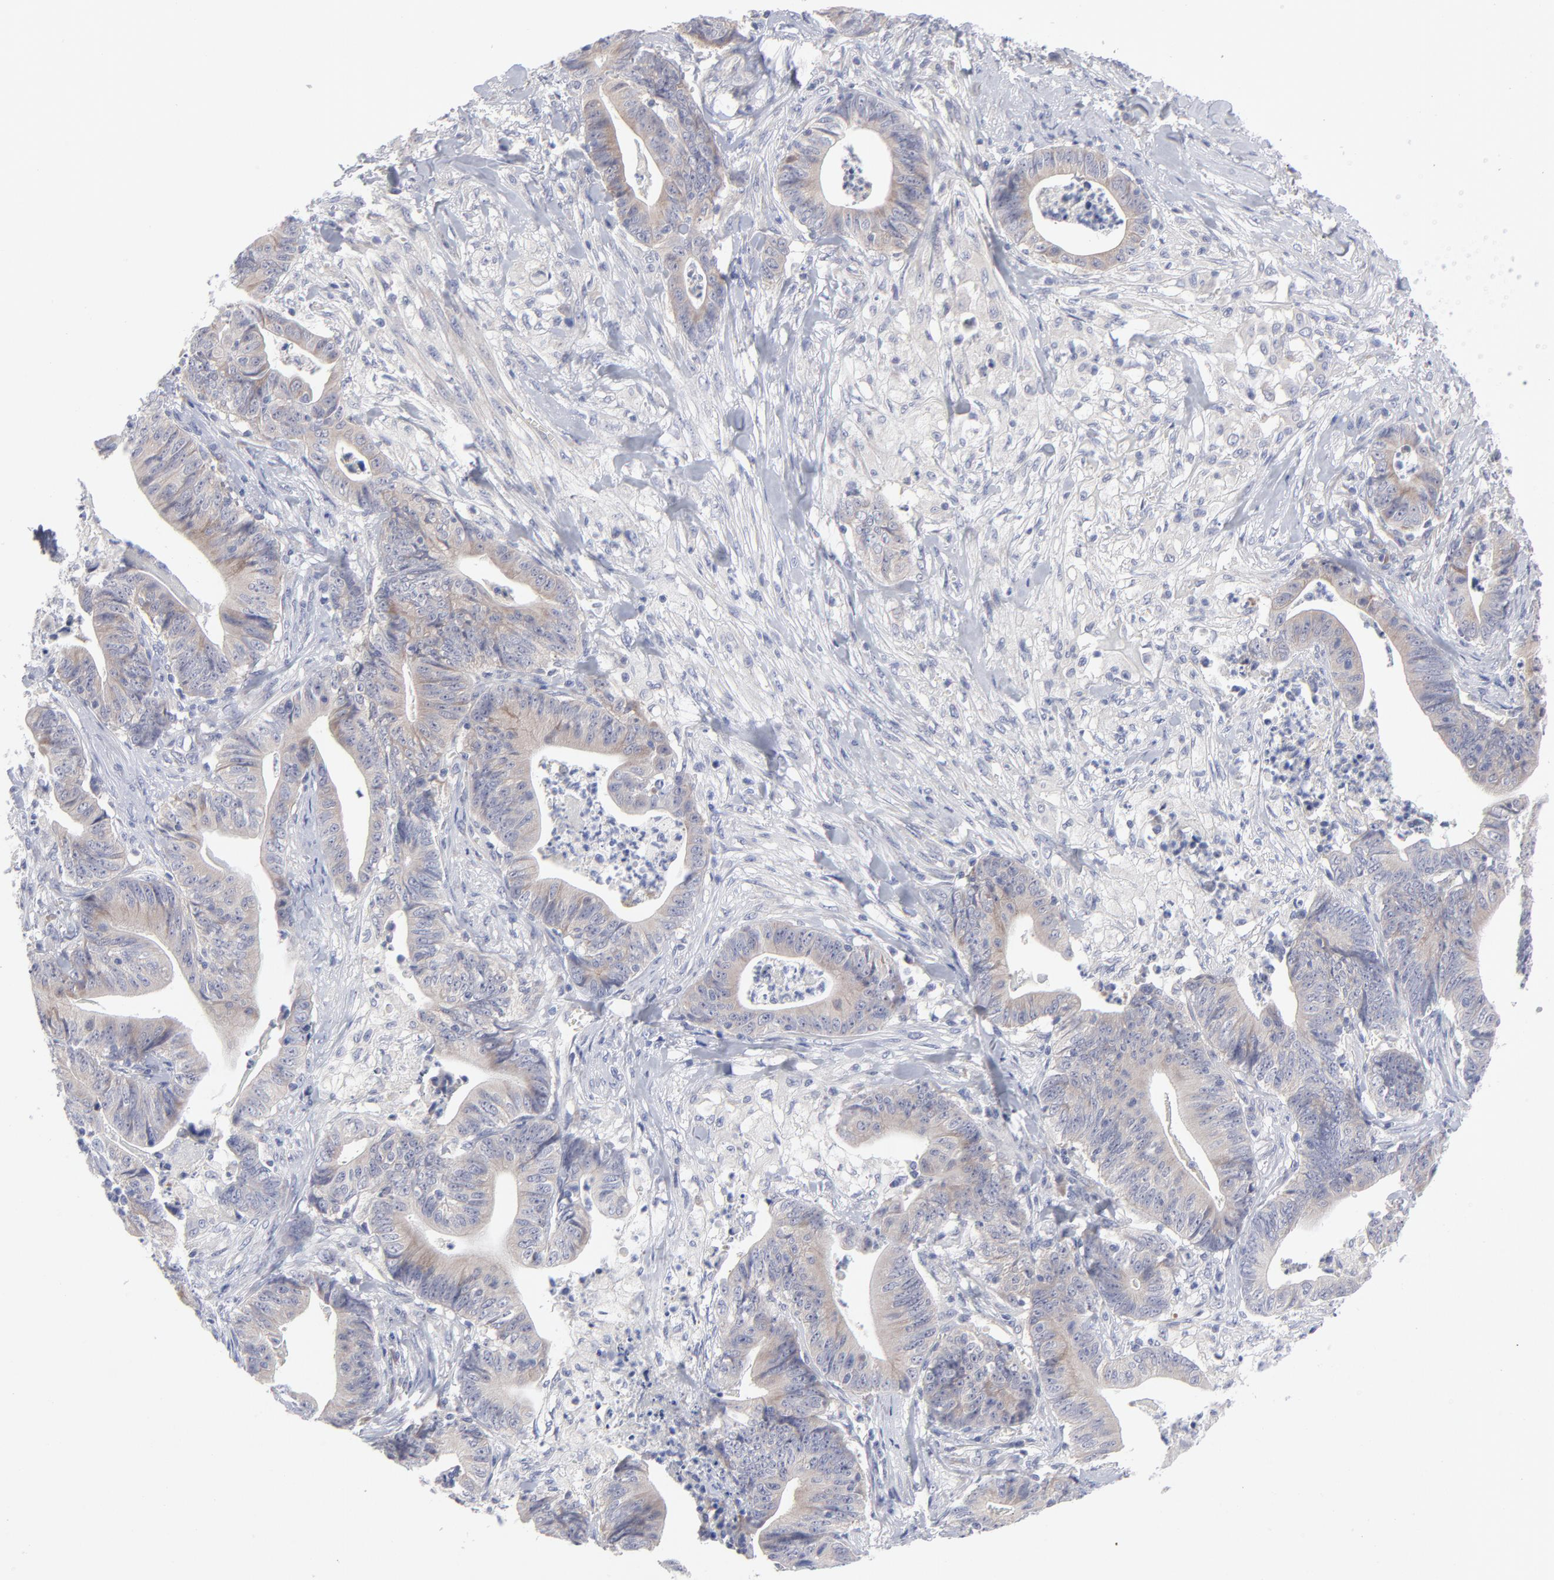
{"staining": {"intensity": "weak", "quantity": ">75%", "location": "cytoplasmic/membranous"}, "tissue": "stomach cancer", "cell_type": "Tumor cells", "image_type": "cancer", "snomed": [{"axis": "morphology", "description": "Adenocarcinoma, NOS"}, {"axis": "topography", "description": "Stomach, lower"}], "caption": "Tumor cells demonstrate low levels of weak cytoplasmic/membranous expression in about >75% of cells in stomach cancer (adenocarcinoma).", "gene": "RPS24", "patient": {"sex": "female", "age": 86}}